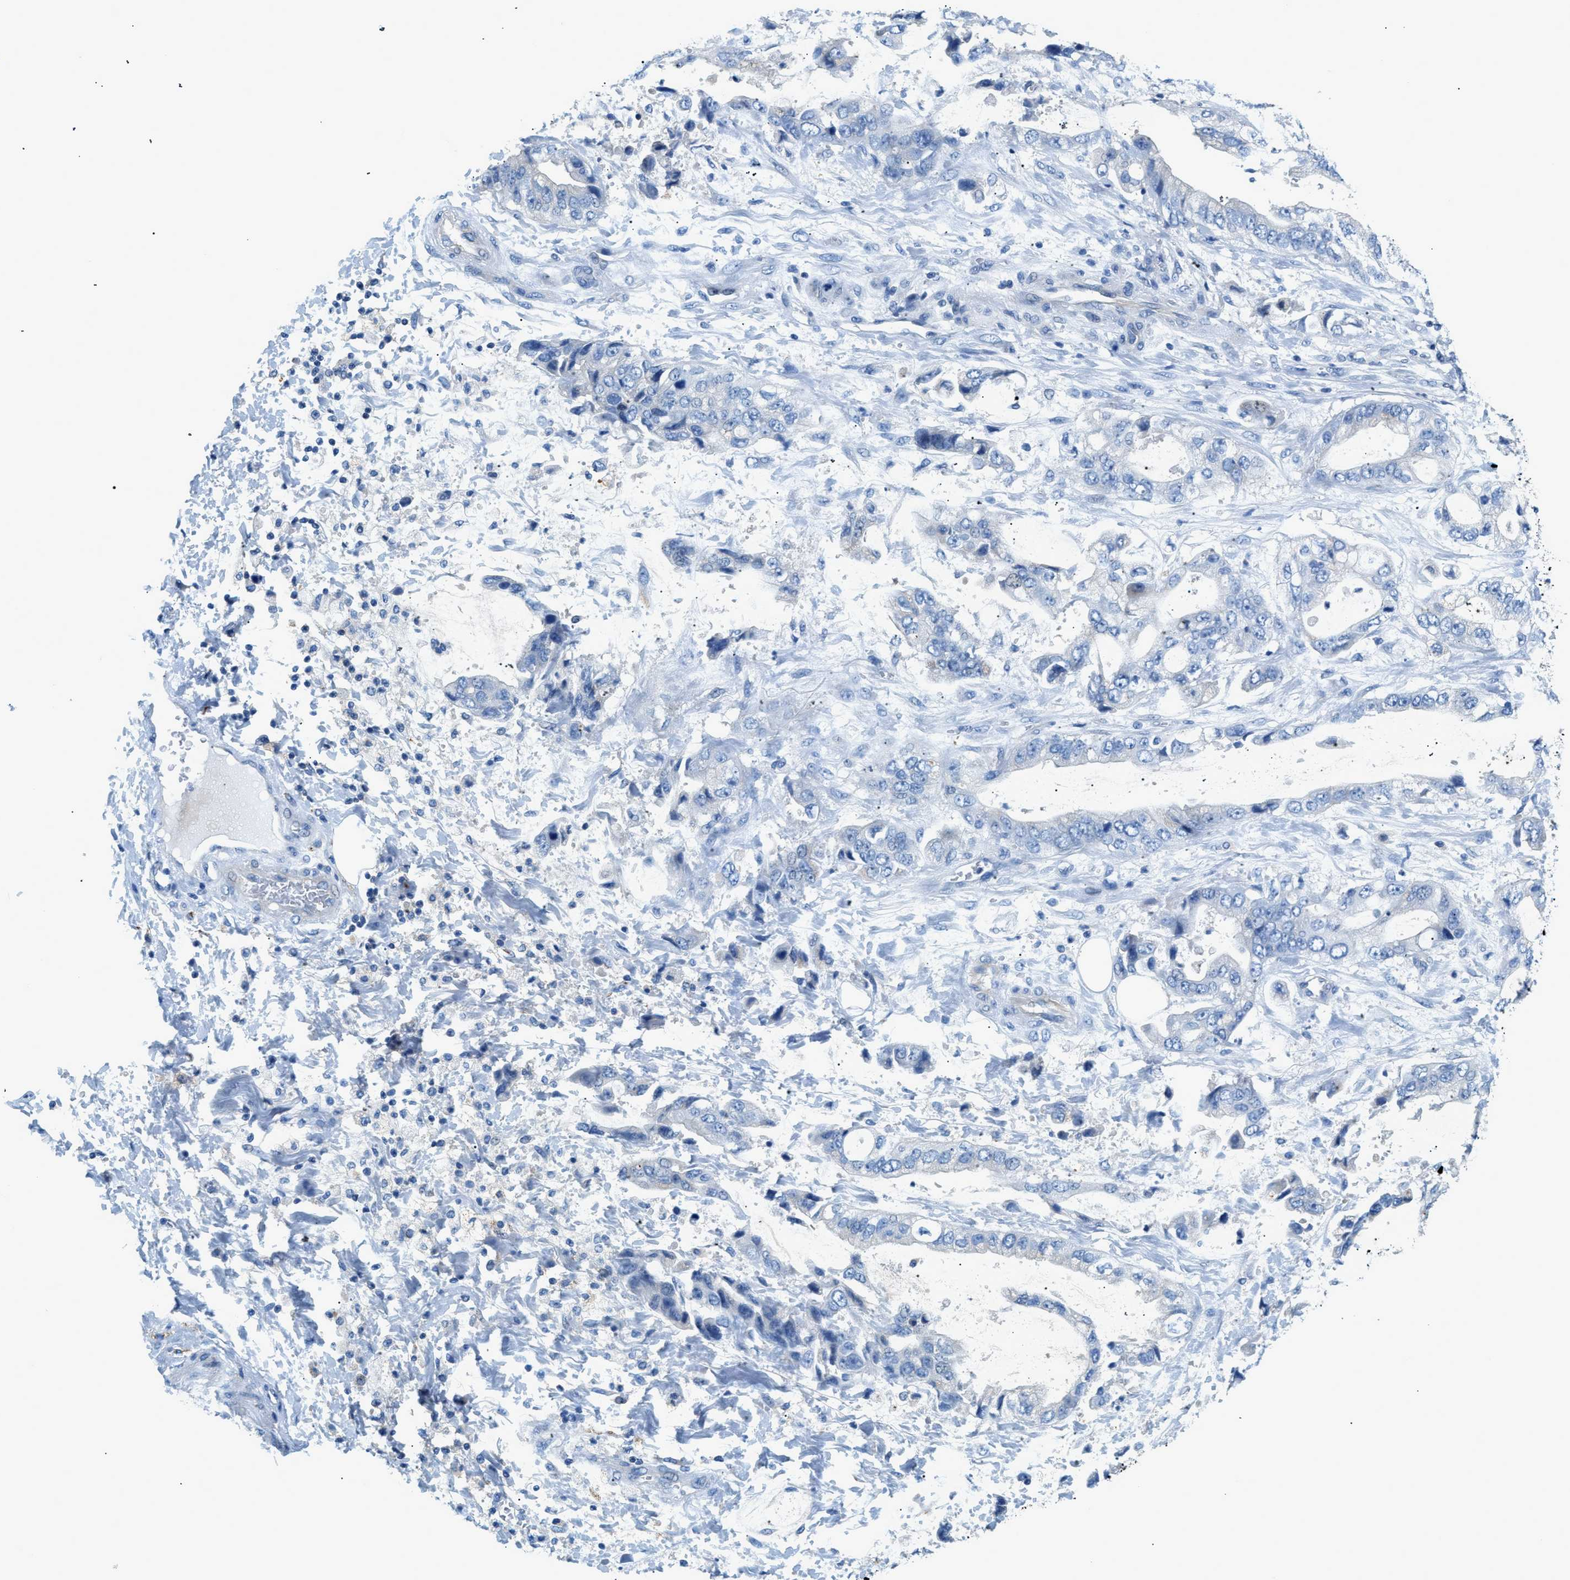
{"staining": {"intensity": "negative", "quantity": "none", "location": "none"}, "tissue": "stomach cancer", "cell_type": "Tumor cells", "image_type": "cancer", "snomed": [{"axis": "morphology", "description": "Normal tissue, NOS"}, {"axis": "morphology", "description": "Adenocarcinoma, NOS"}, {"axis": "topography", "description": "Stomach"}], "caption": "Tumor cells are negative for brown protein staining in stomach cancer (adenocarcinoma).", "gene": "ORAI1", "patient": {"sex": "male", "age": 62}}